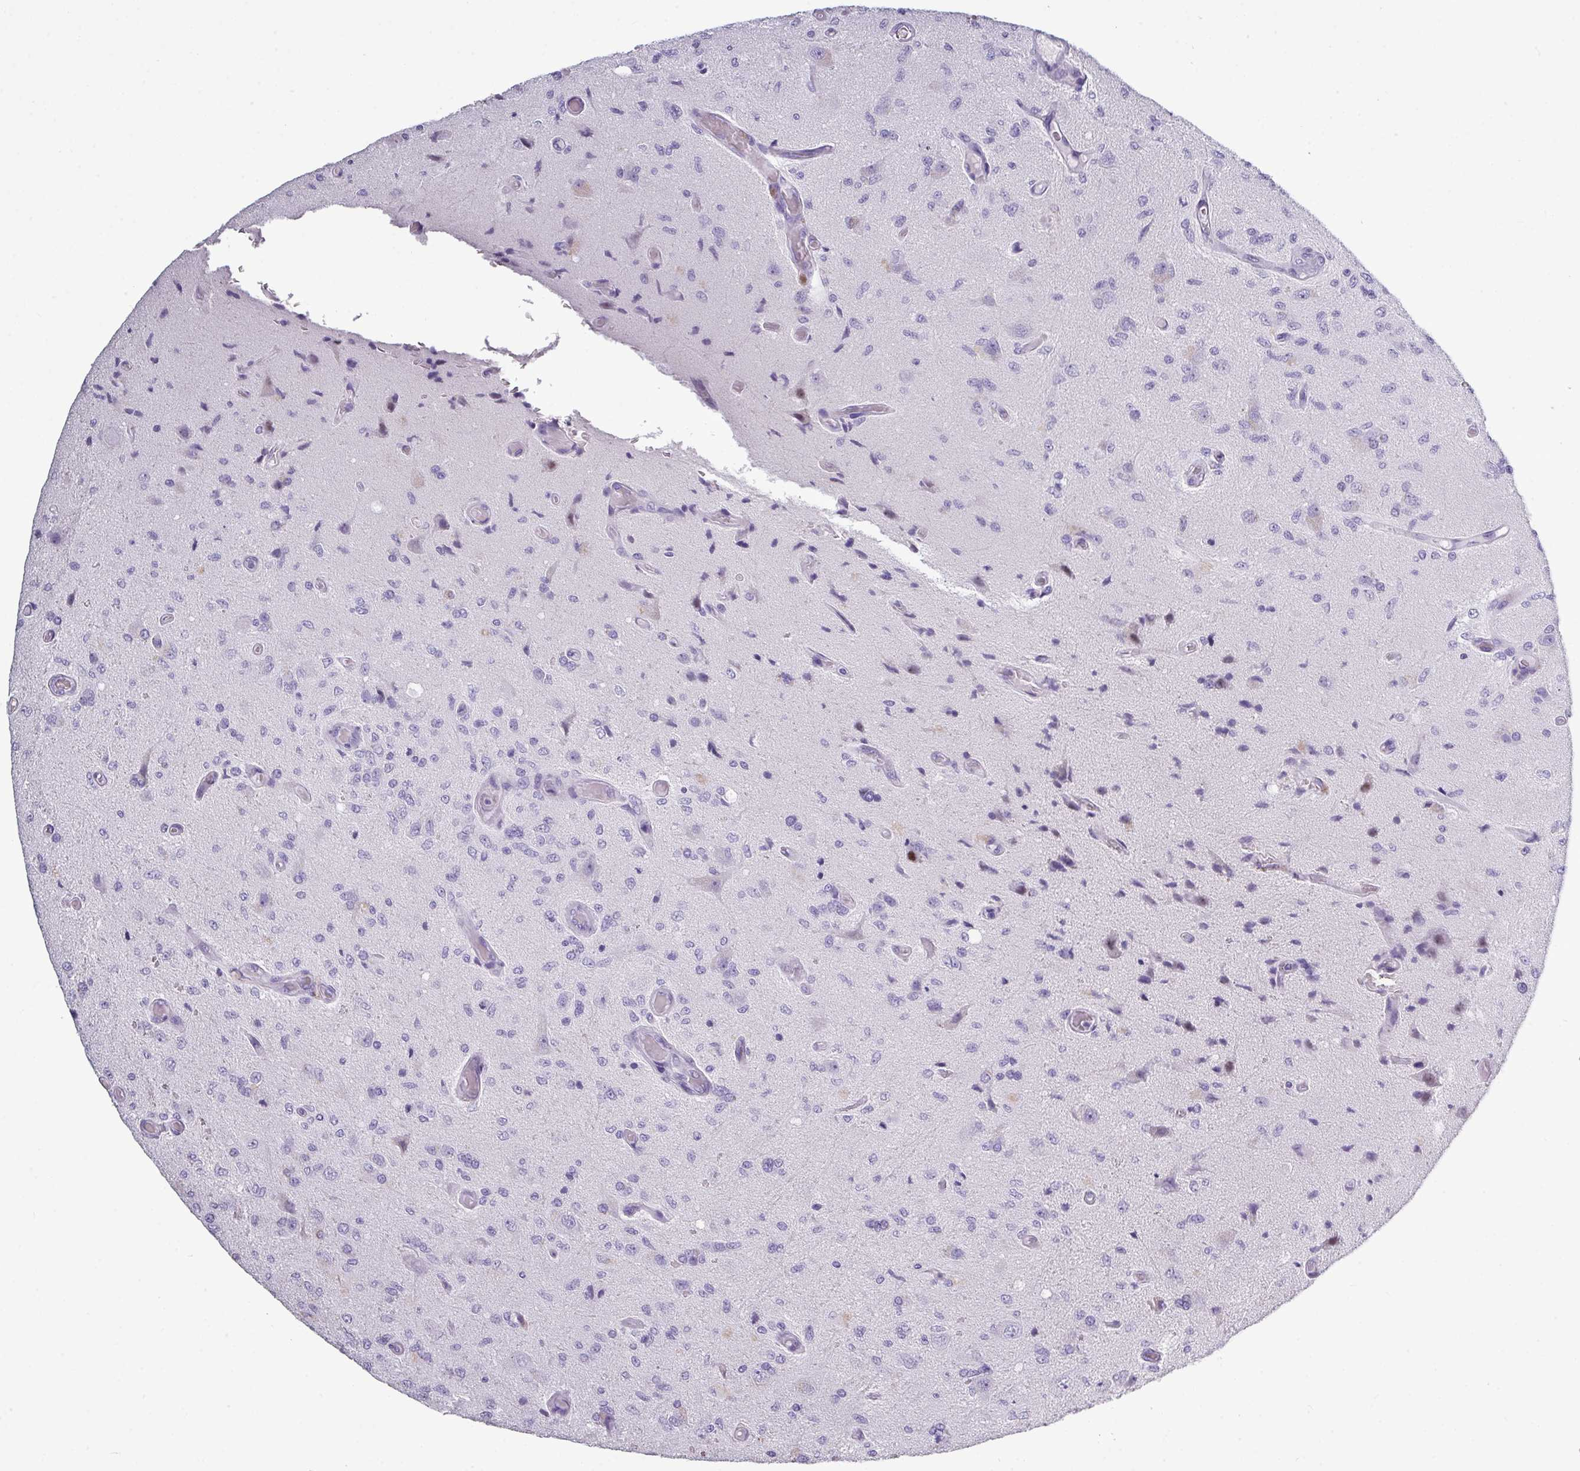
{"staining": {"intensity": "negative", "quantity": "none", "location": "none"}, "tissue": "glioma", "cell_type": "Tumor cells", "image_type": "cancer", "snomed": [{"axis": "morphology", "description": "Normal tissue, NOS"}, {"axis": "morphology", "description": "Glioma, malignant, High grade"}, {"axis": "topography", "description": "Cerebral cortex"}], "caption": "Protein analysis of high-grade glioma (malignant) exhibits no significant expression in tumor cells.", "gene": "TMEM91", "patient": {"sex": "male", "age": 77}}